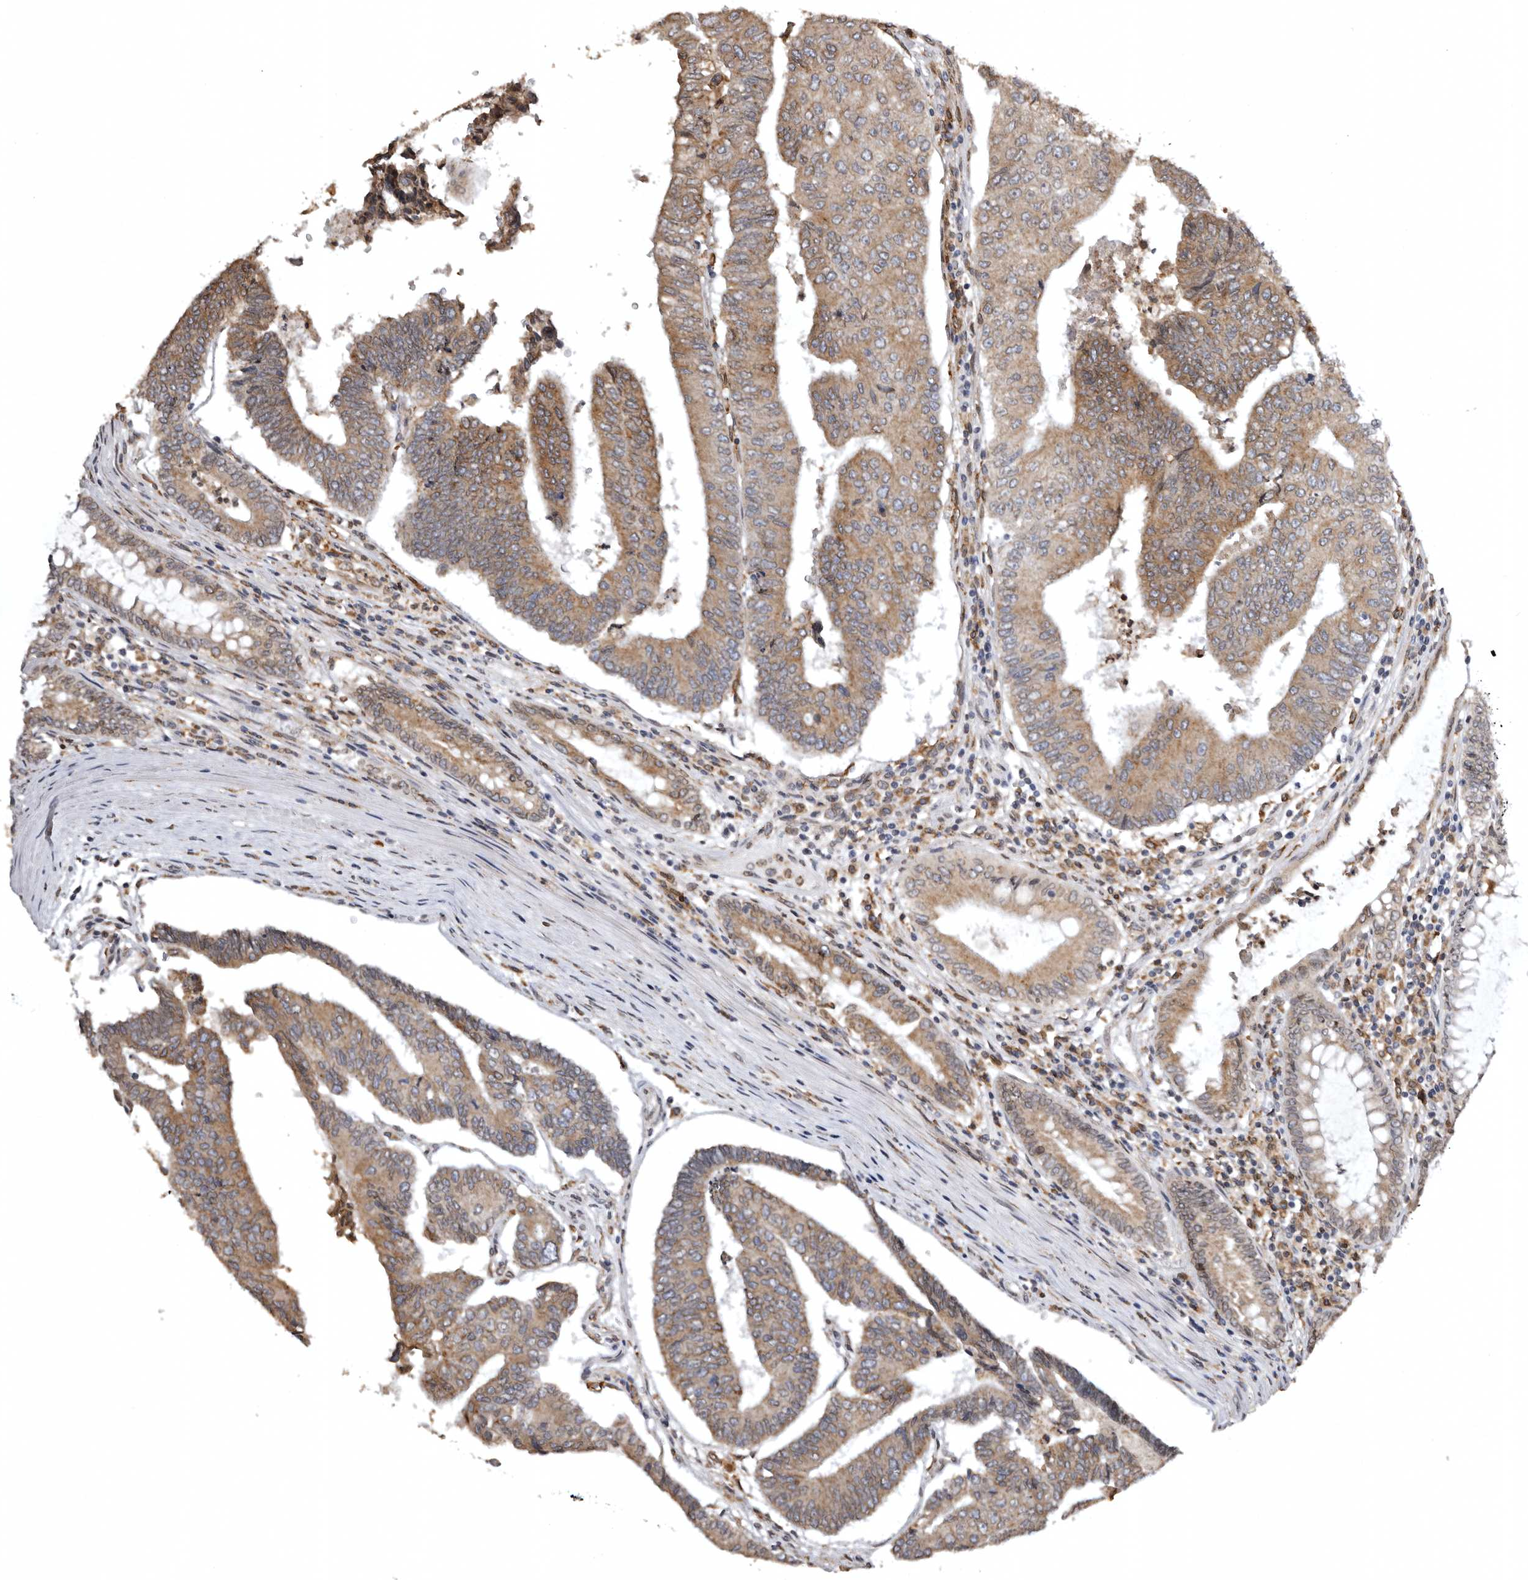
{"staining": {"intensity": "moderate", "quantity": ">75%", "location": "cytoplasmic/membranous"}, "tissue": "colorectal cancer", "cell_type": "Tumor cells", "image_type": "cancer", "snomed": [{"axis": "morphology", "description": "Adenocarcinoma, NOS"}, {"axis": "topography", "description": "Colon"}], "caption": "About >75% of tumor cells in human colorectal cancer reveal moderate cytoplasmic/membranous protein expression as visualized by brown immunohistochemical staining.", "gene": "INKA2", "patient": {"sex": "female", "age": 67}}